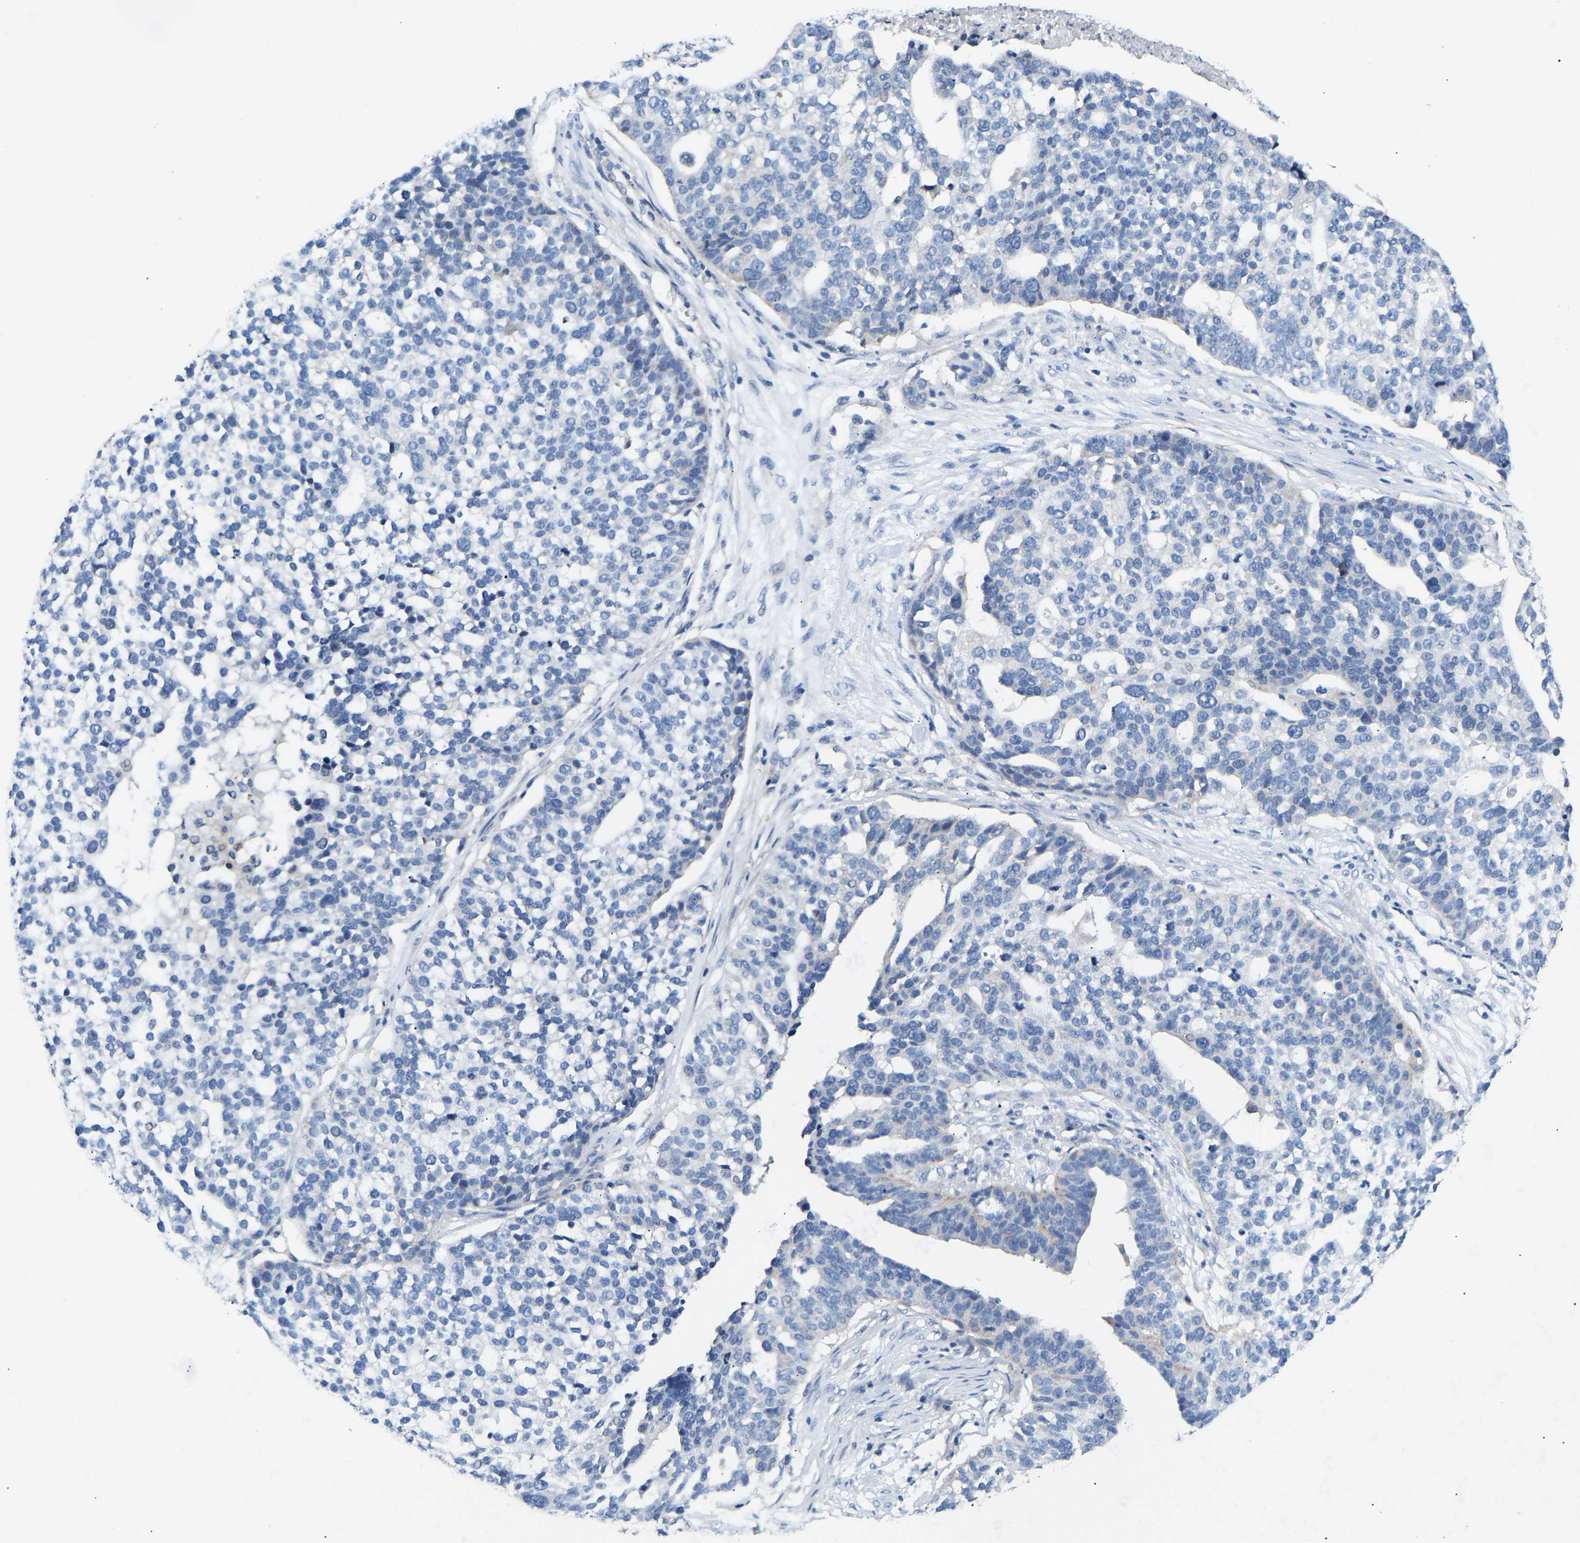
{"staining": {"intensity": "negative", "quantity": "none", "location": "none"}, "tissue": "ovarian cancer", "cell_type": "Tumor cells", "image_type": "cancer", "snomed": [{"axis": "morphology", "description": "Cystadenocarcinoma, serous, NOS"}, {"axis": "topography", "description": "Ovary"}], "caption": "Immunohistochemistry image of neoplastic tissue: human serous cystadenocarcinoma (ovarian) stained with DAB (3,3'-diaminobenzidine) shows no significant protein staining in tumor cells.", "gene": "AIMP2", "patient": {"sex": "female", "age": 59}}